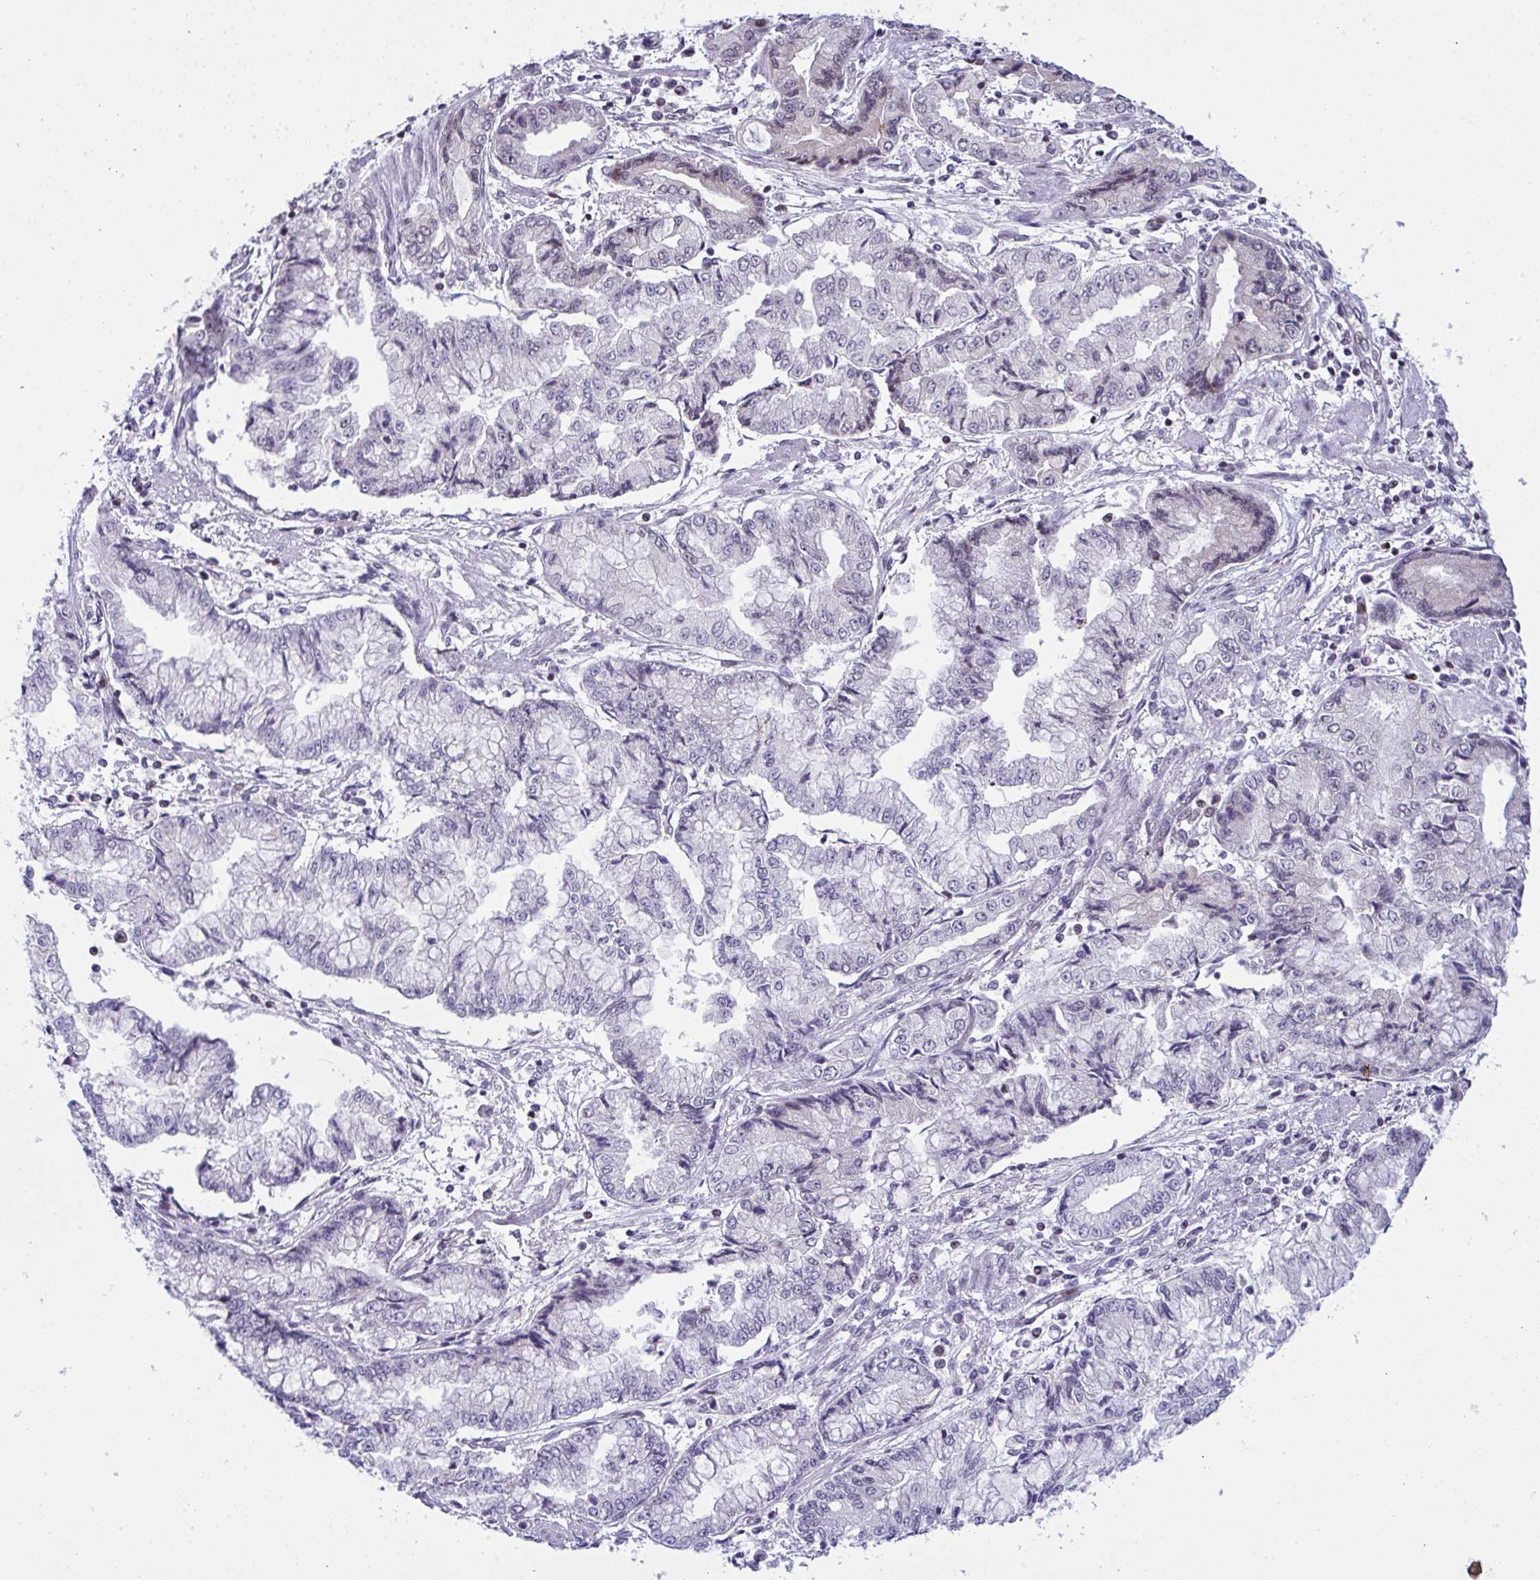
{"staining": {"intensity": "negative", "quantity": "none", "location": "none"}, "tissue": "stomach cancer", "cell_type": "Tumor cells", "image_type": "cancer", "snomed": [{"axis": "morphology", "description": "Adenocarcinoma, NOS"}, {"axis": "topography", "description": "Stomach, upper"}], "caption": "DAB (3,3'-diaminobenzidine) immunohistochemical staining of human stomach cancer shows no significant positivity in tumor cells.", "gene": "ZFHX3", "patient": {"sex": "female", "age": 74}}